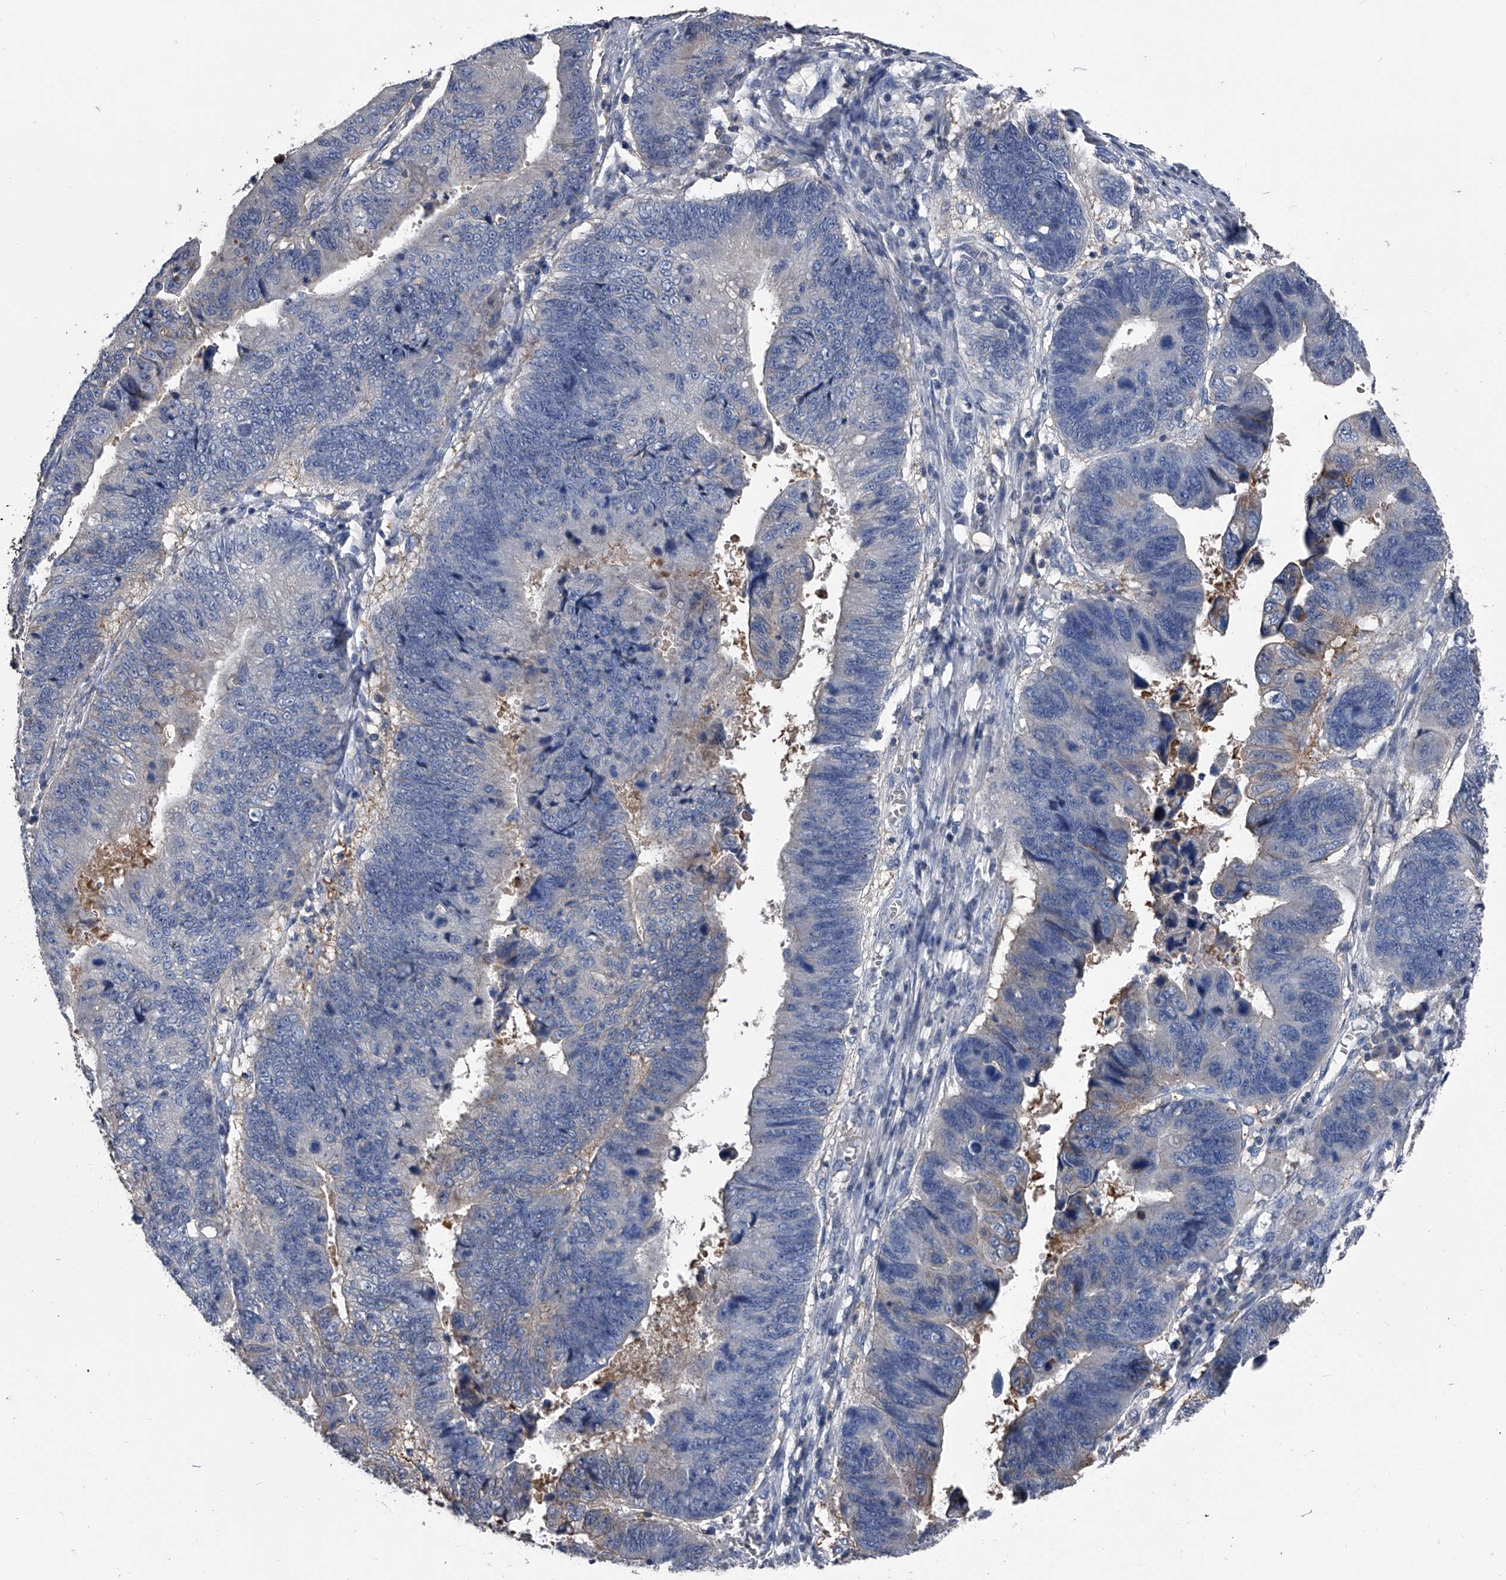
{"staining": {"intensity": "negative", "quantity": "none", "location": "none"}, "tissue": "stomach cancer", "cell_type": "Tumor cells", "image_type": "cancer", "snomed": [{"axis": "morphology", "description": "Adenocarcinoma, NOS"}, {"axis": "topography", "description": "Stomach"}], "caption": "This is an IHC image of stomach adenocarcinoma. There is no staining in tumor cells.", "gene": "KIF13A", "patient": {"sex": "male", "age": 59}}